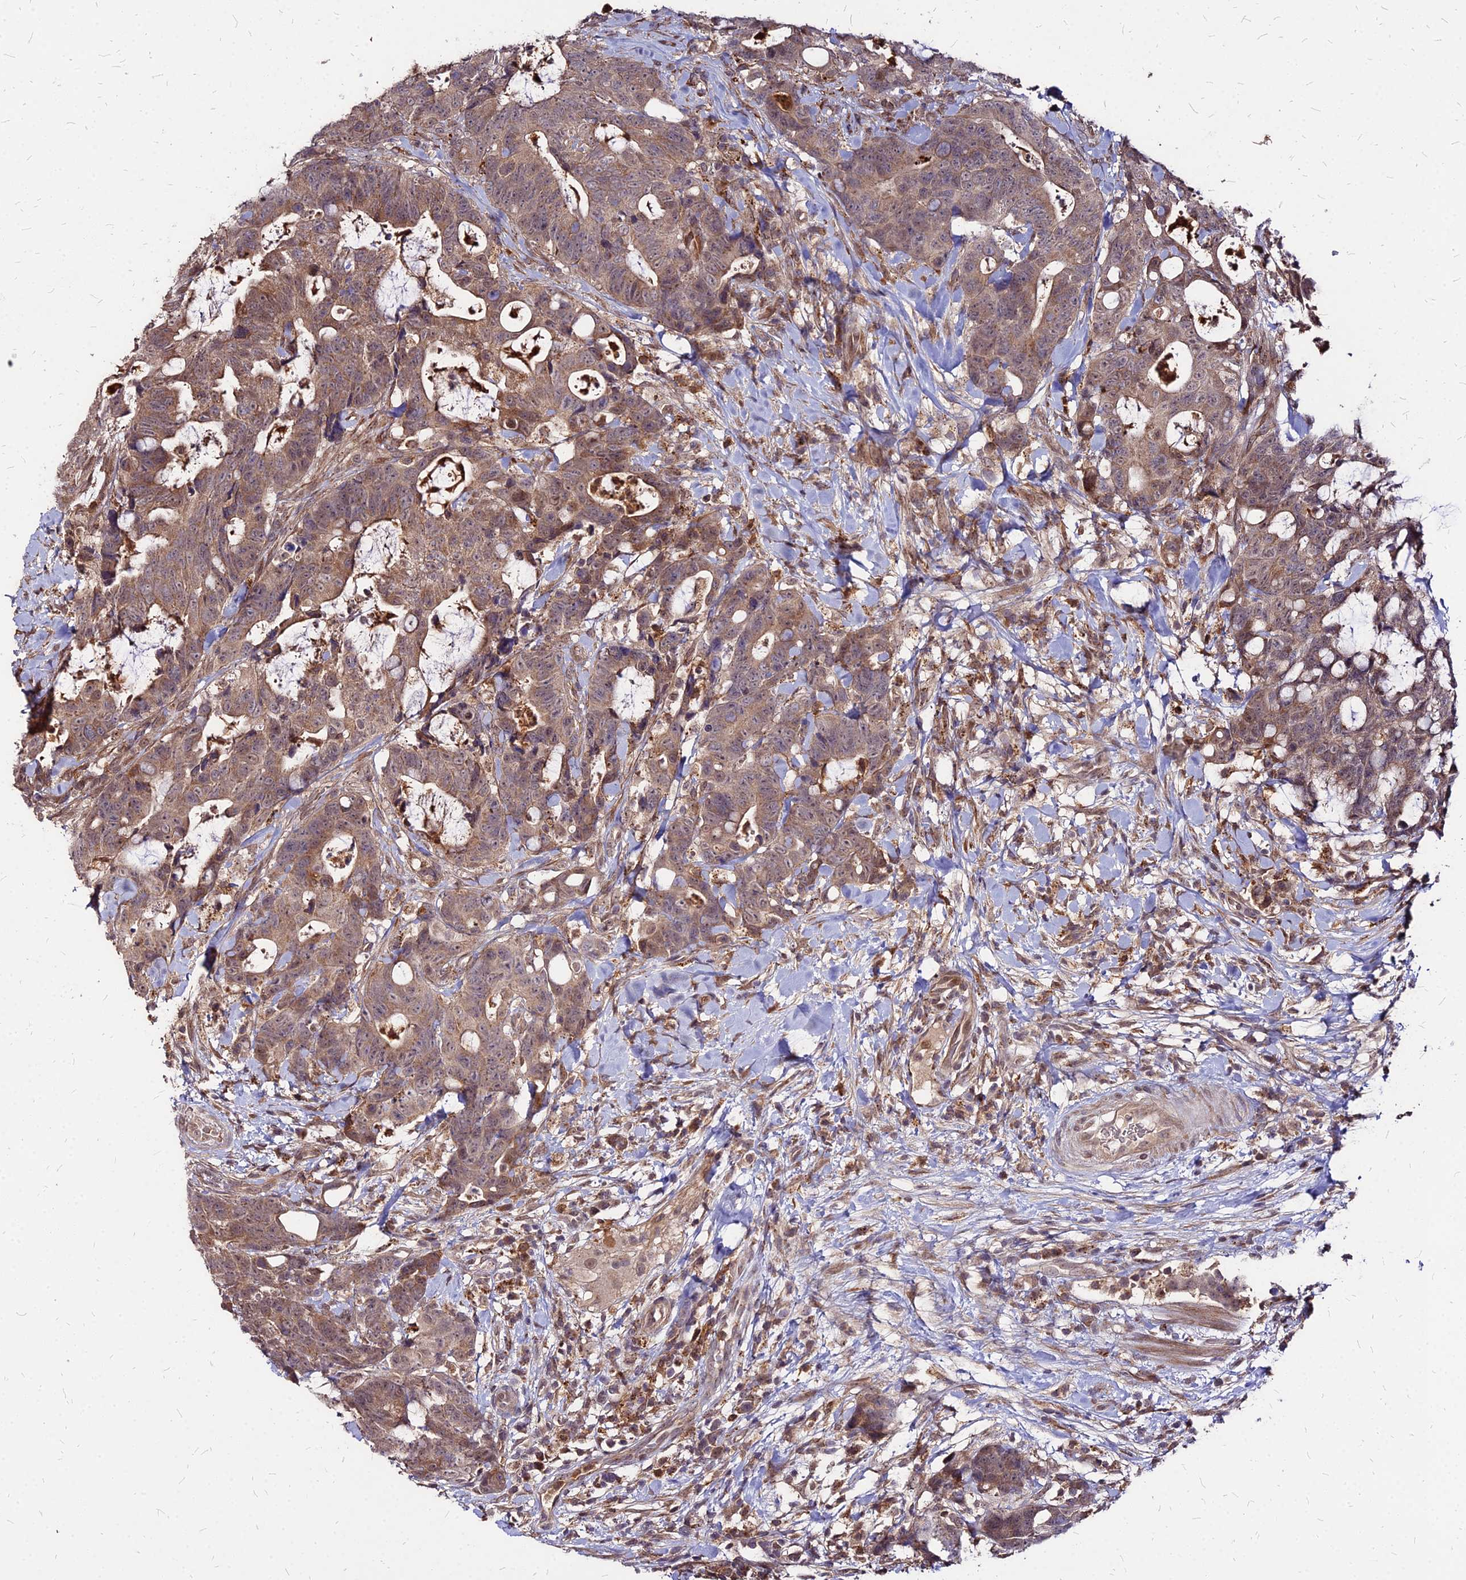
{"staining": {"intensity": "moderate", "quantity": ">75%", "location": "cytoplasmic/membranous"}, "tissue": "colorectal cancer", "cell_type": "Tumor cells", "image_type": "cancer", "snomed": [{"axis": "morphology", "description": "Adenocarcinoma, NOS"}, {"axis": "topography", "description": "Colon"}], "caption": "Human colorectal cancer (adenocarcinoma) stained with a protein marker shows moderate staining in tumor cells.", "gene": "APBA3", "patient": {"sex": "female", "age": 82}}